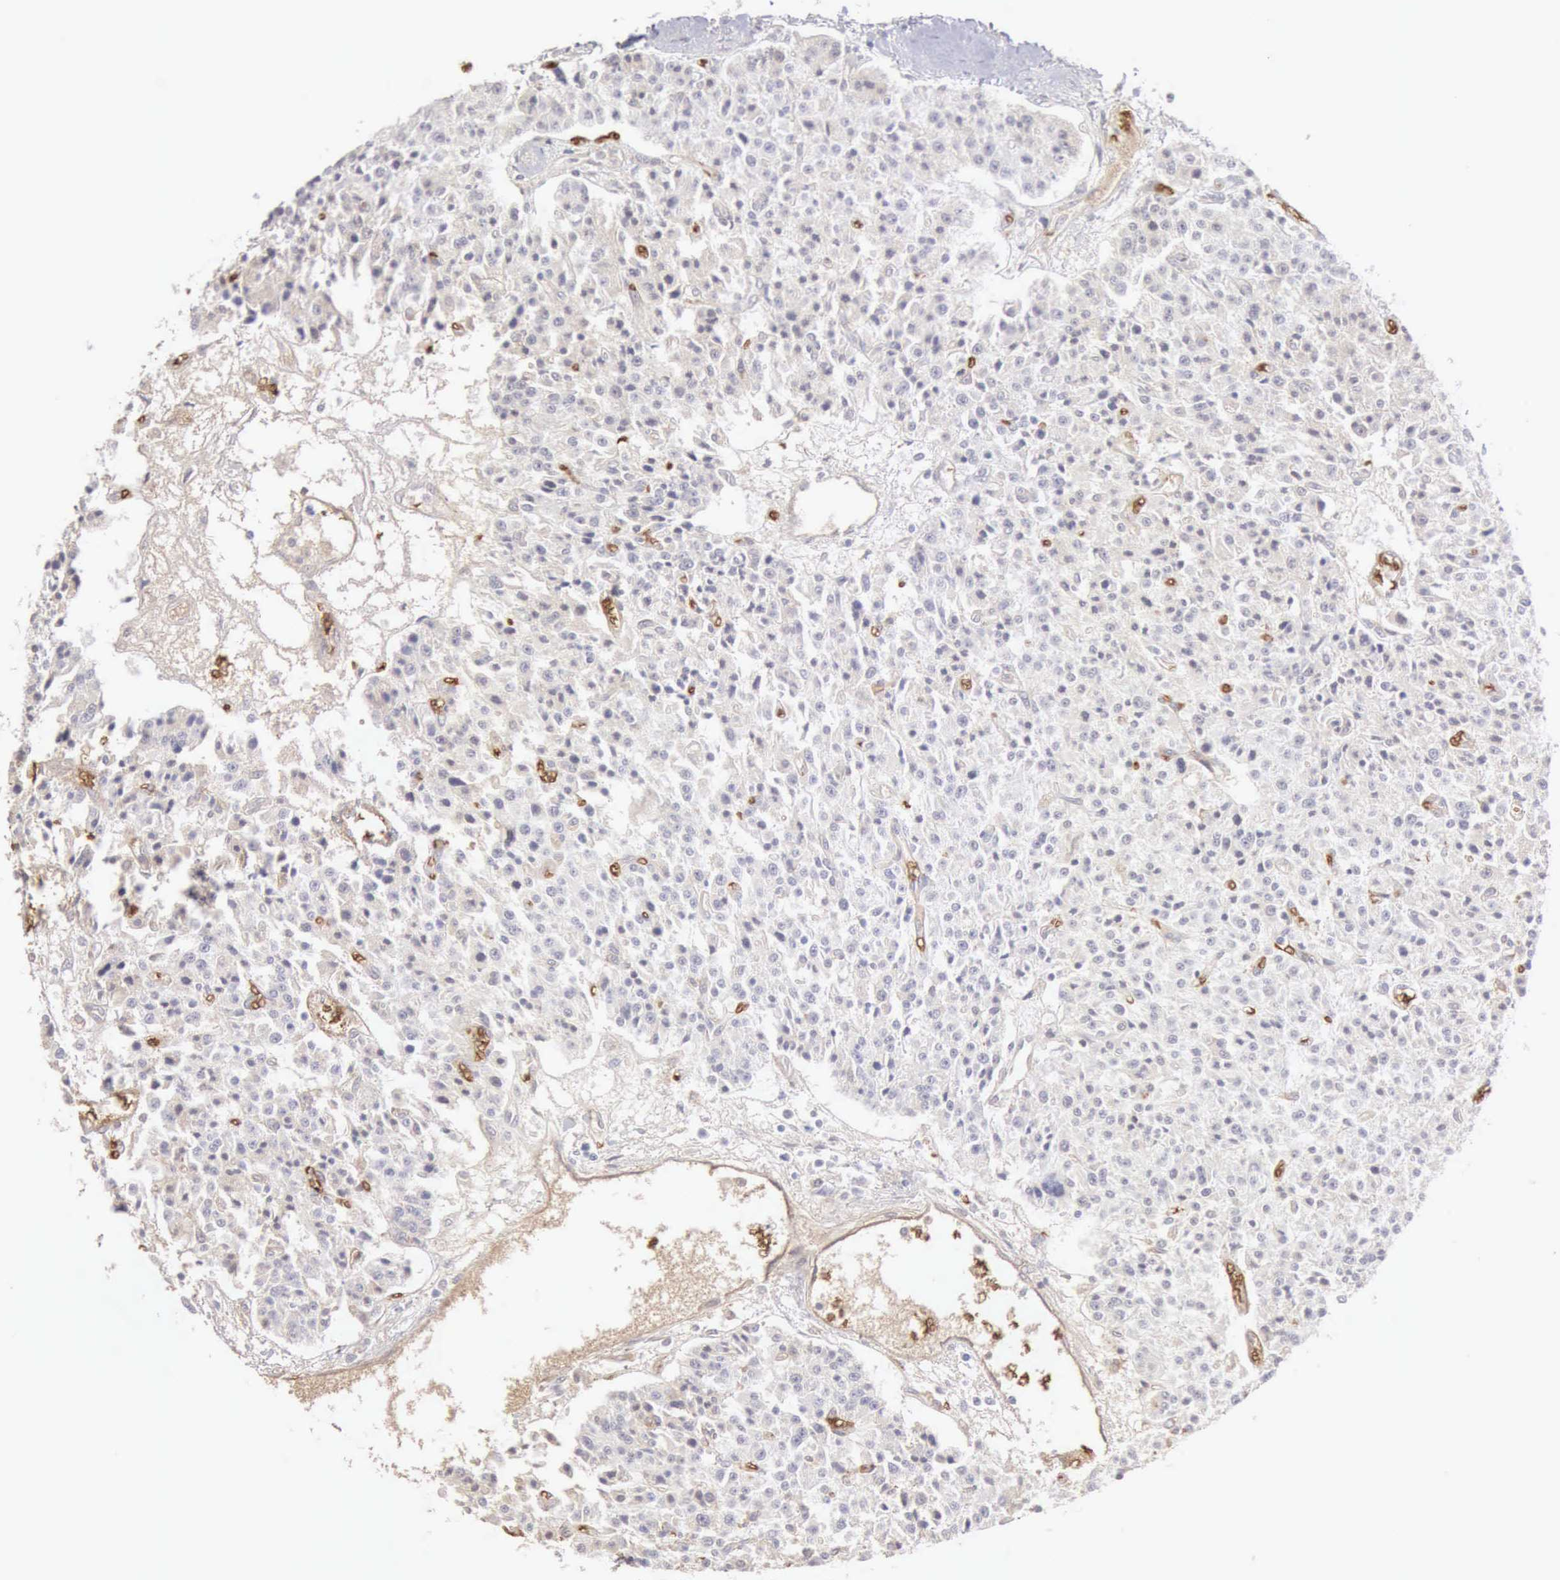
{"staining": {"intensity": "negative", "quantity": "none", "location": "none"}, "tissue": "carcinoid", "cell_type": "Tumor cells", "image_type": "cancer", "snomed": [{"axis": "morphology", "description": "Carcinoid, malignant, NOS"}, {"axis": "topography", "description": "Stomach"}], "caption": "The histopathology image reveals no significant staining in tumor cells of carcinoid (malignant).", "gene": "CFI", "patient": {"sex": "female", "age": 76}}